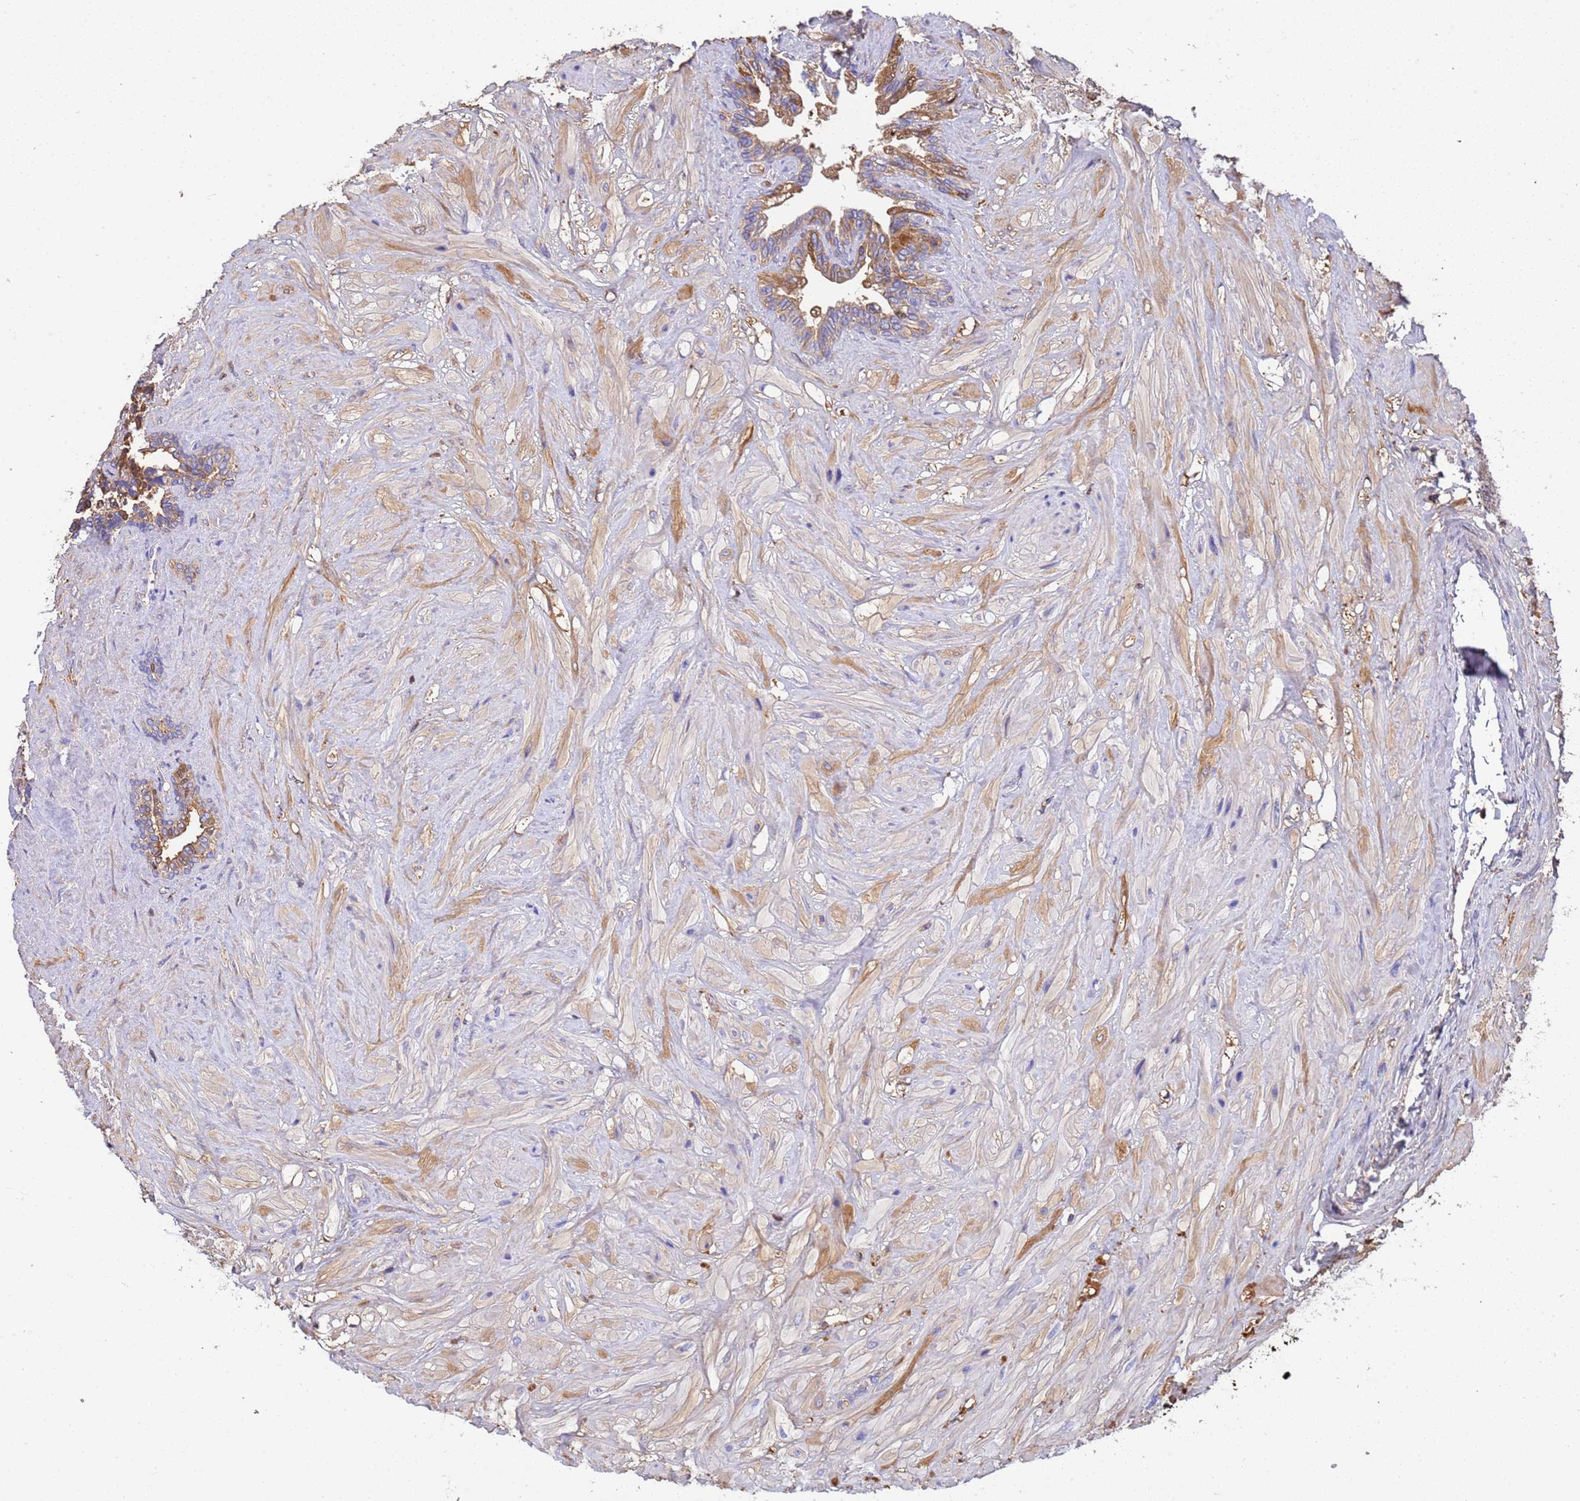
{"staining": {"intensity": "moderate", "quantity": "25%-75%", "location": "cytoplasmic/membranous"}, "tissue": "seminal vesicle", "cell_type": "Glandular cells", "image_type": "normal", "snomed": [{"axis": "morphology", "description": "Normal tissue, NOS"}, {"axis": "topography", "description": "Seminal veicle"}, {"axis": "topography", "description": "Peripheral nerve tissue"}], "caption": "High-magnification brightfield microscopy of normal seminal vesicle stained with DAB (brown) and counterstained with hematoxylin (blue). glandular cells exhibit moderate cytoplasmic/membranous expression is present in about25%-75% of cells.", "gene": "GLUD1", "patient": {"sex": "male", "age": 60}}